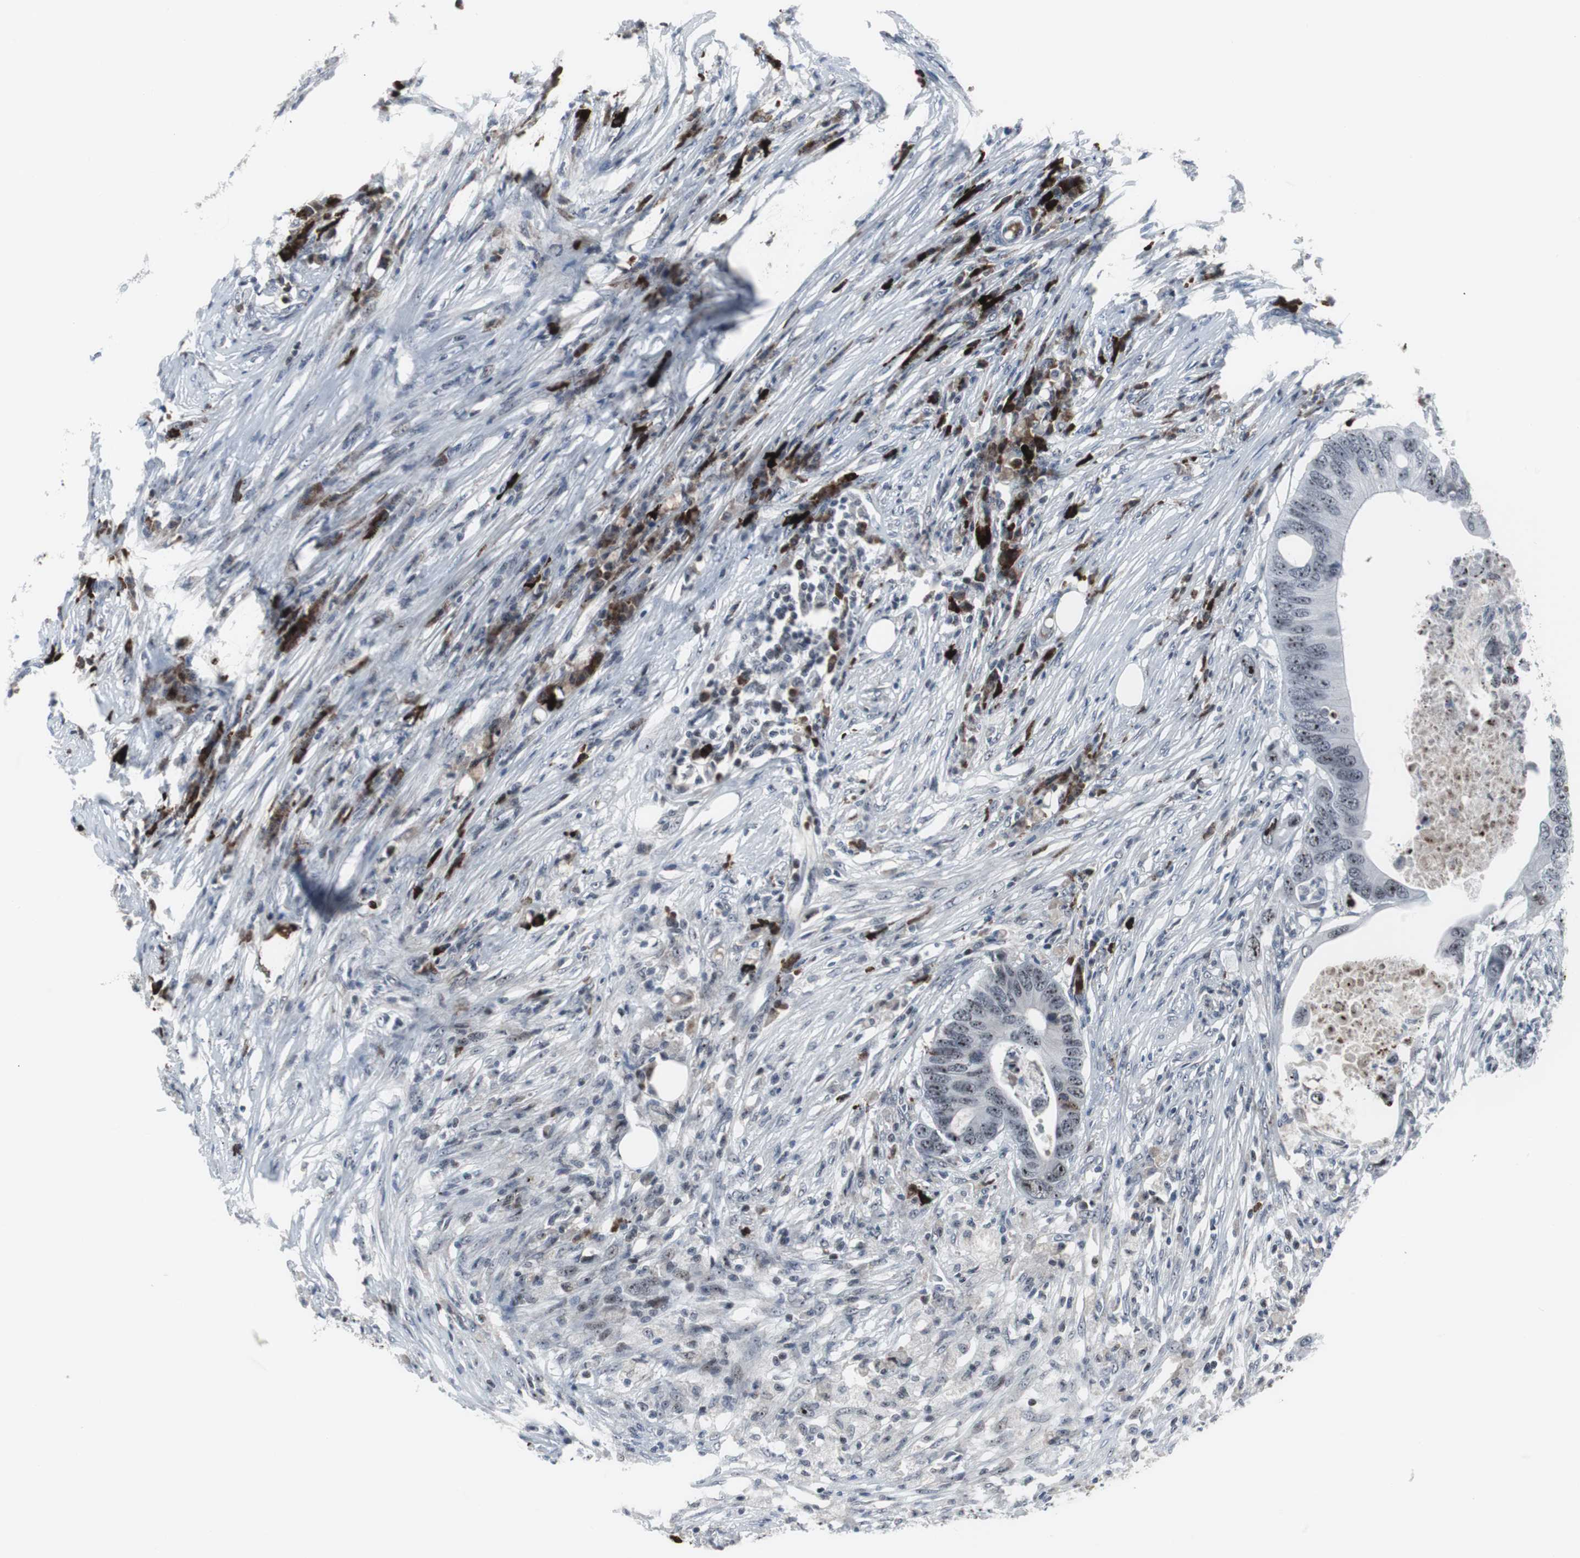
{"staining": {"intensity": "weak", "quantity": "25%-75%", "location": "nuclear"}, "tissue": "colorectal cancer", "cell_type": "Tumor cells", "image_type": "cancer", "snomed": [{"axis": "morphology", "description": "Adenocarcinoma, NOS"}, {"axis": "topography", "description": "Colon"}], "caption": "A micrograph of colorectal cancer stained for a protein shows weak nuclear brown staining in tumor cells. (IHC, brightfield microscopy, high magnification).", "gene": "DOK1", "patient": {"sex": "male", "age": 71}}